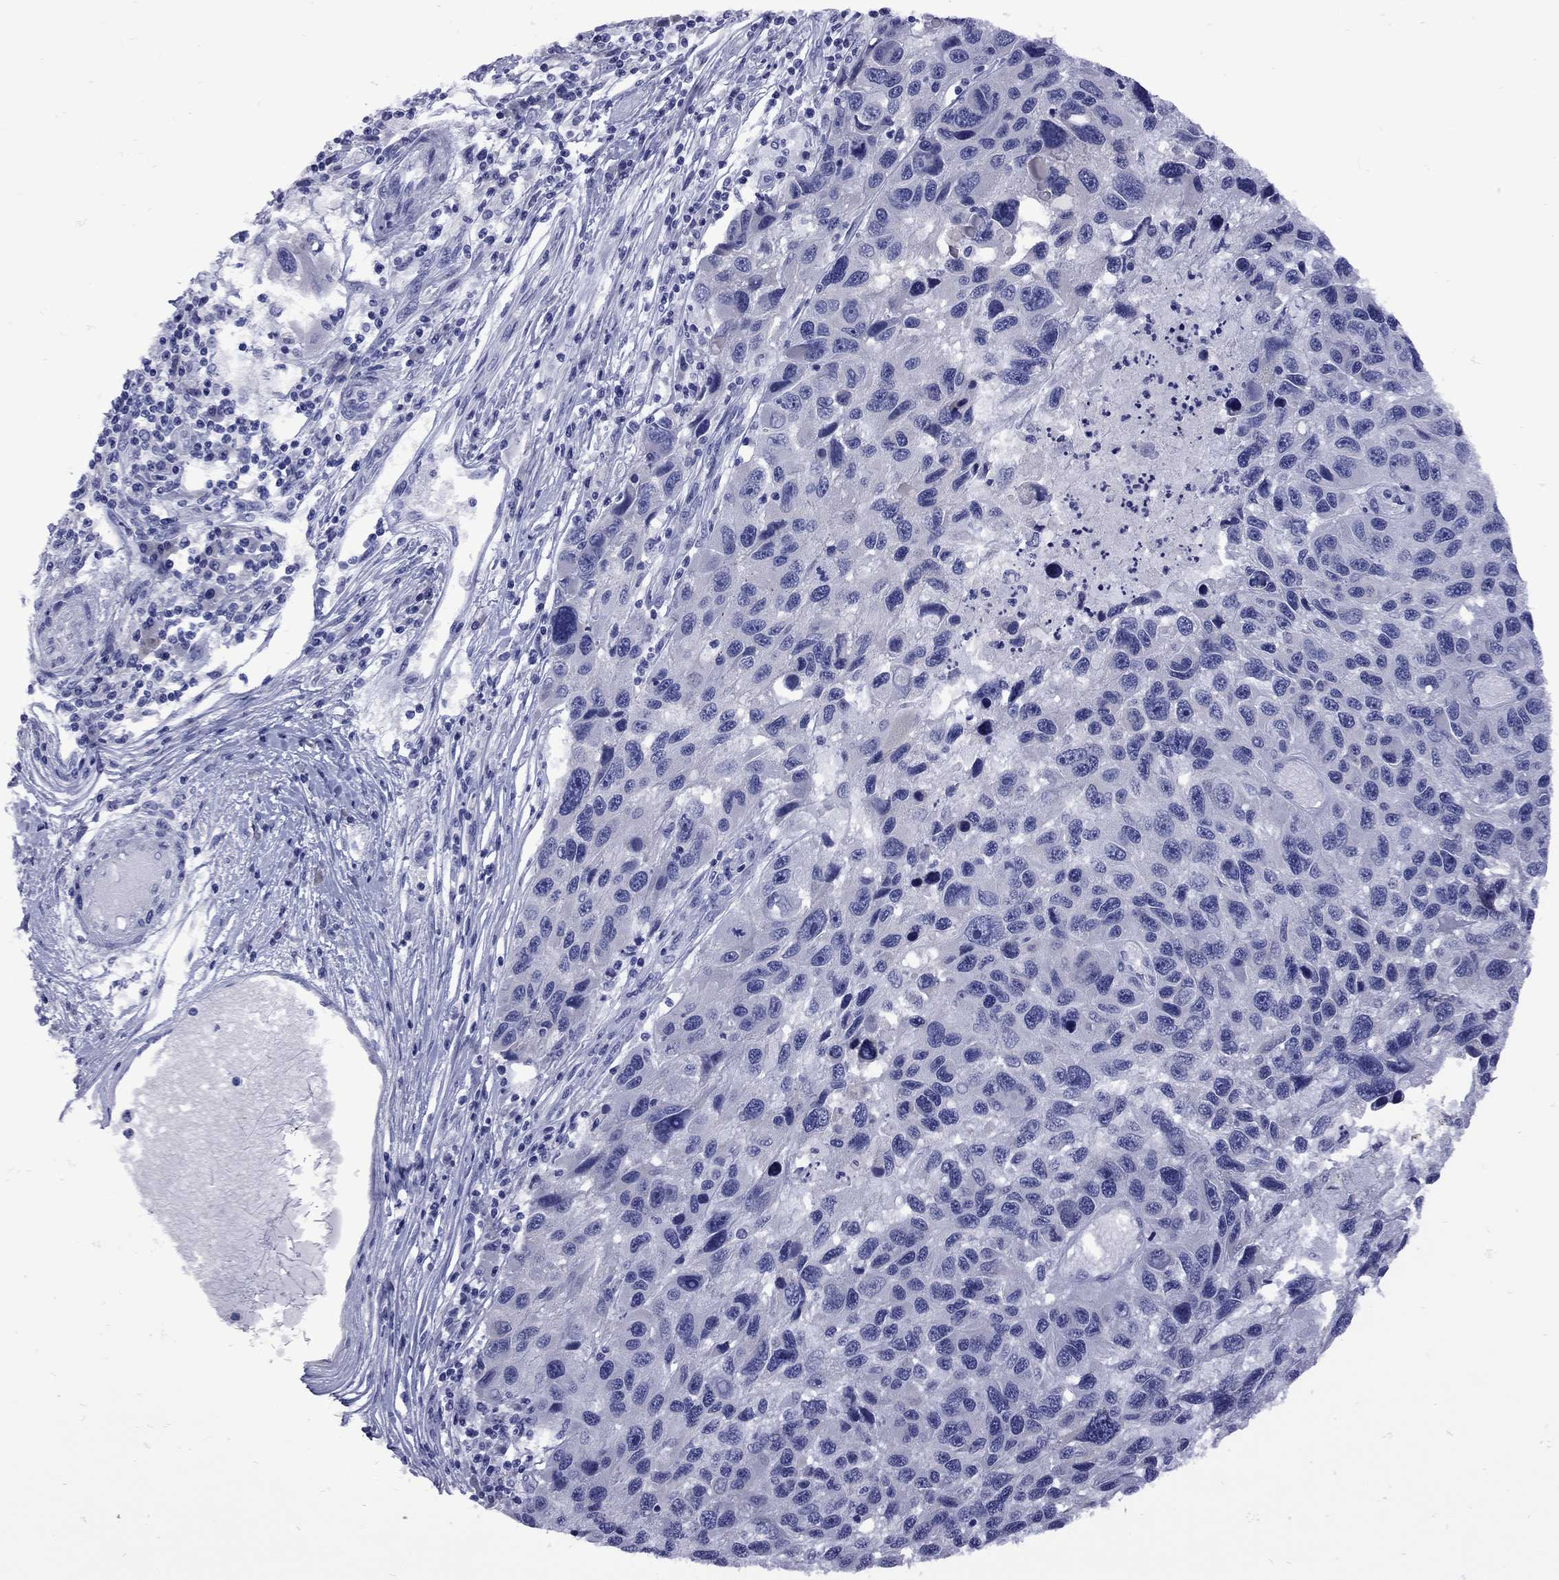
{"staining": {"intensity": "negative", "quantity": "none", "location": "none"}, "tissue": "melanoma", "cell_type": "Tumor cells", "image_type": "cancer", "snomed": [{"axis": "morphology", "description": "Malignant melanoma, NOS"}, {"axis": "topography", "description": "Skin"}], "caption": "Immunohistochemistry (IHC) of malignant melanoma shows no staining in tumor cells.", "gene": "EPPIN", "patient": {"sex": "male", "age": 53}}